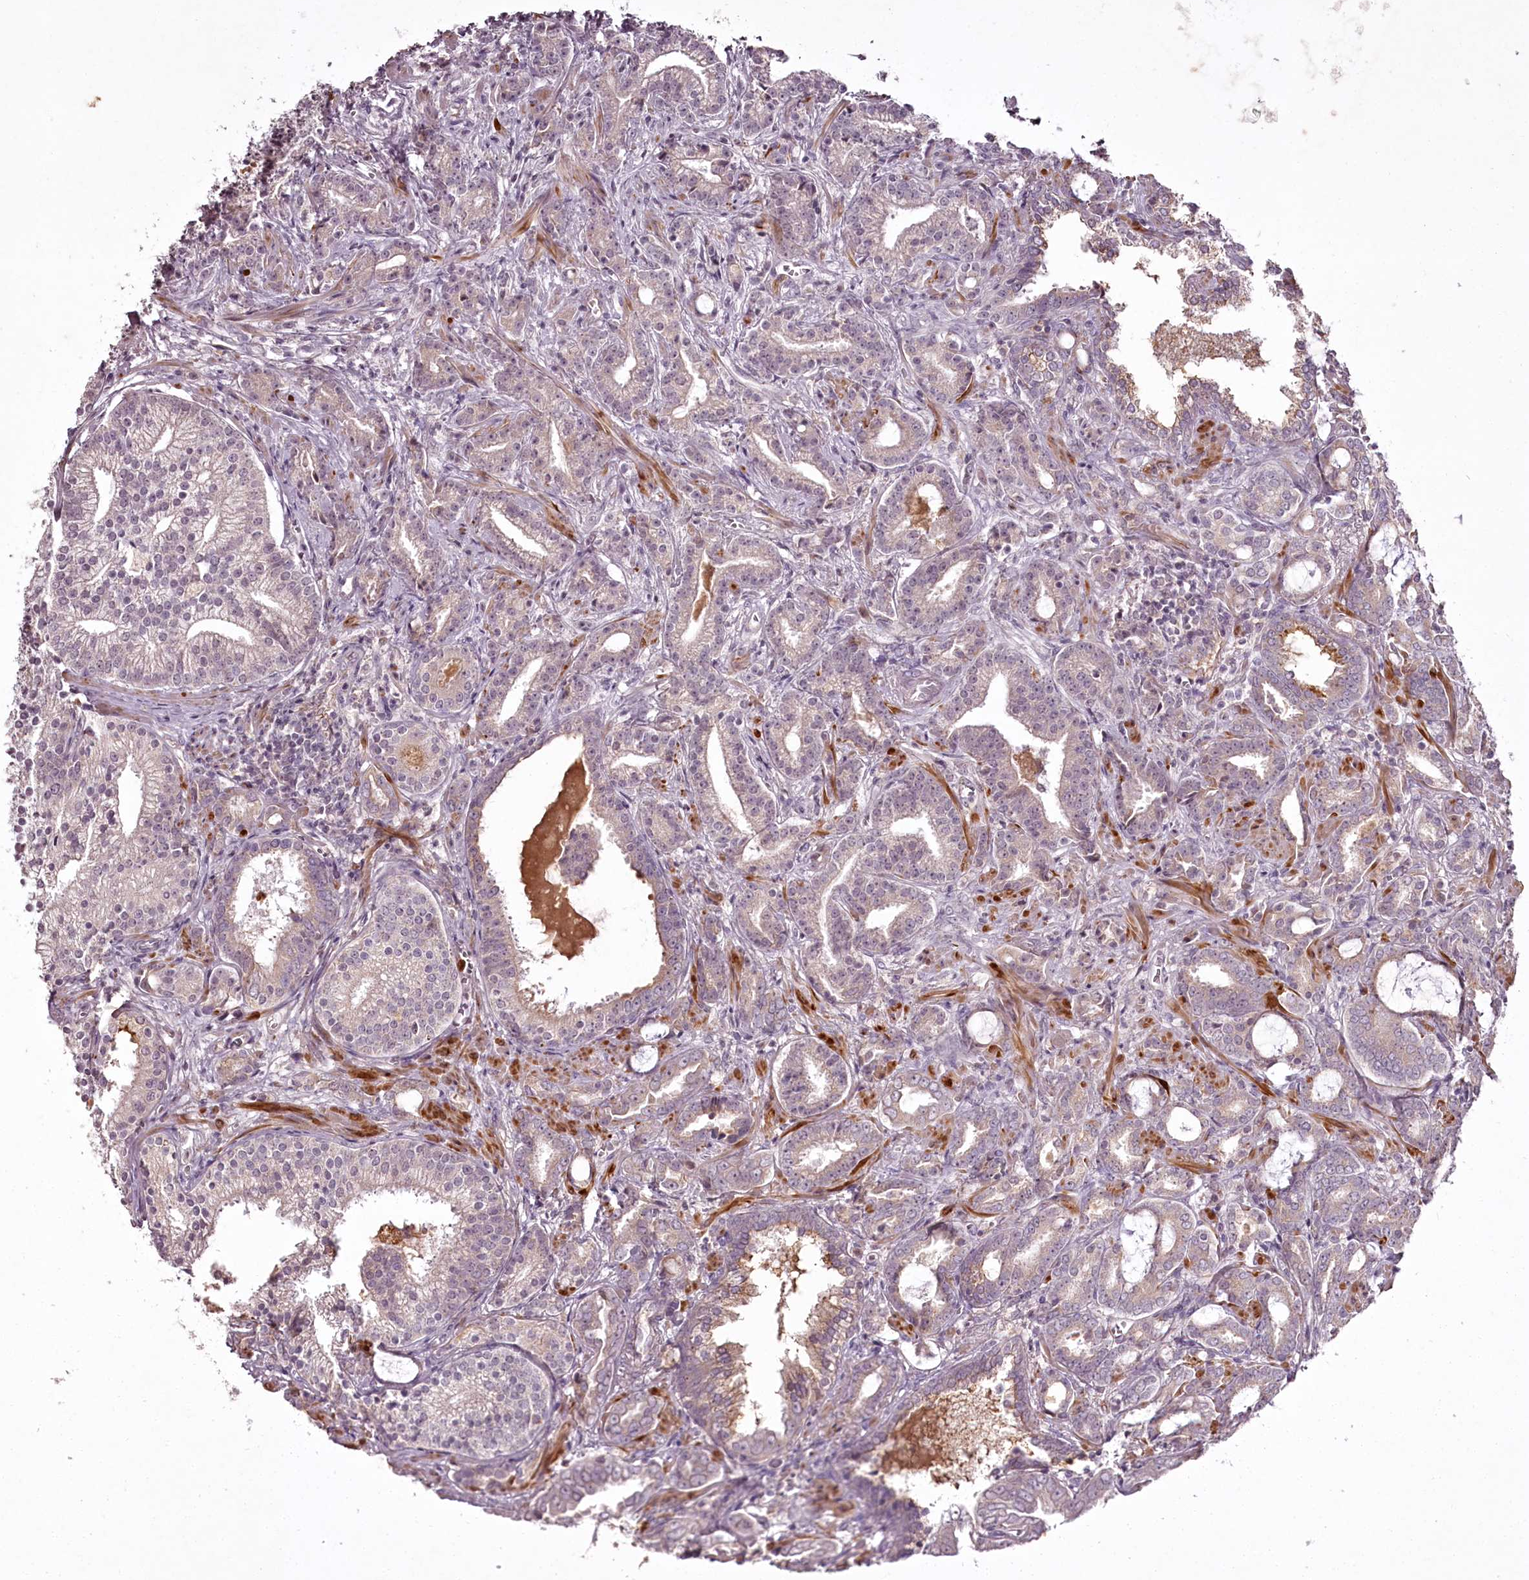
{"staining": {"intensity": "moderate", "quantity": "<25%", "location": "cytoplasmic/membranous"}, "tissue": "prostate cancer", "cell_type": "Tumor cells", "image_type": "cancer", "snomed": [{"axis": "morphology", "description": "Adenocarcinoma, High grade"}, {"axis": "topography", "description": "Prostate and seminal vesicle, NOS"}], "caption": "Adenocarcinoma (high-grade) (prostate) stained with IHC displays moderate cytoplasmic/membranous expression in approximately <25% of tumor cells.", "gene": "RBMXL2", "patient": {"sex": "male", "age": 67}}